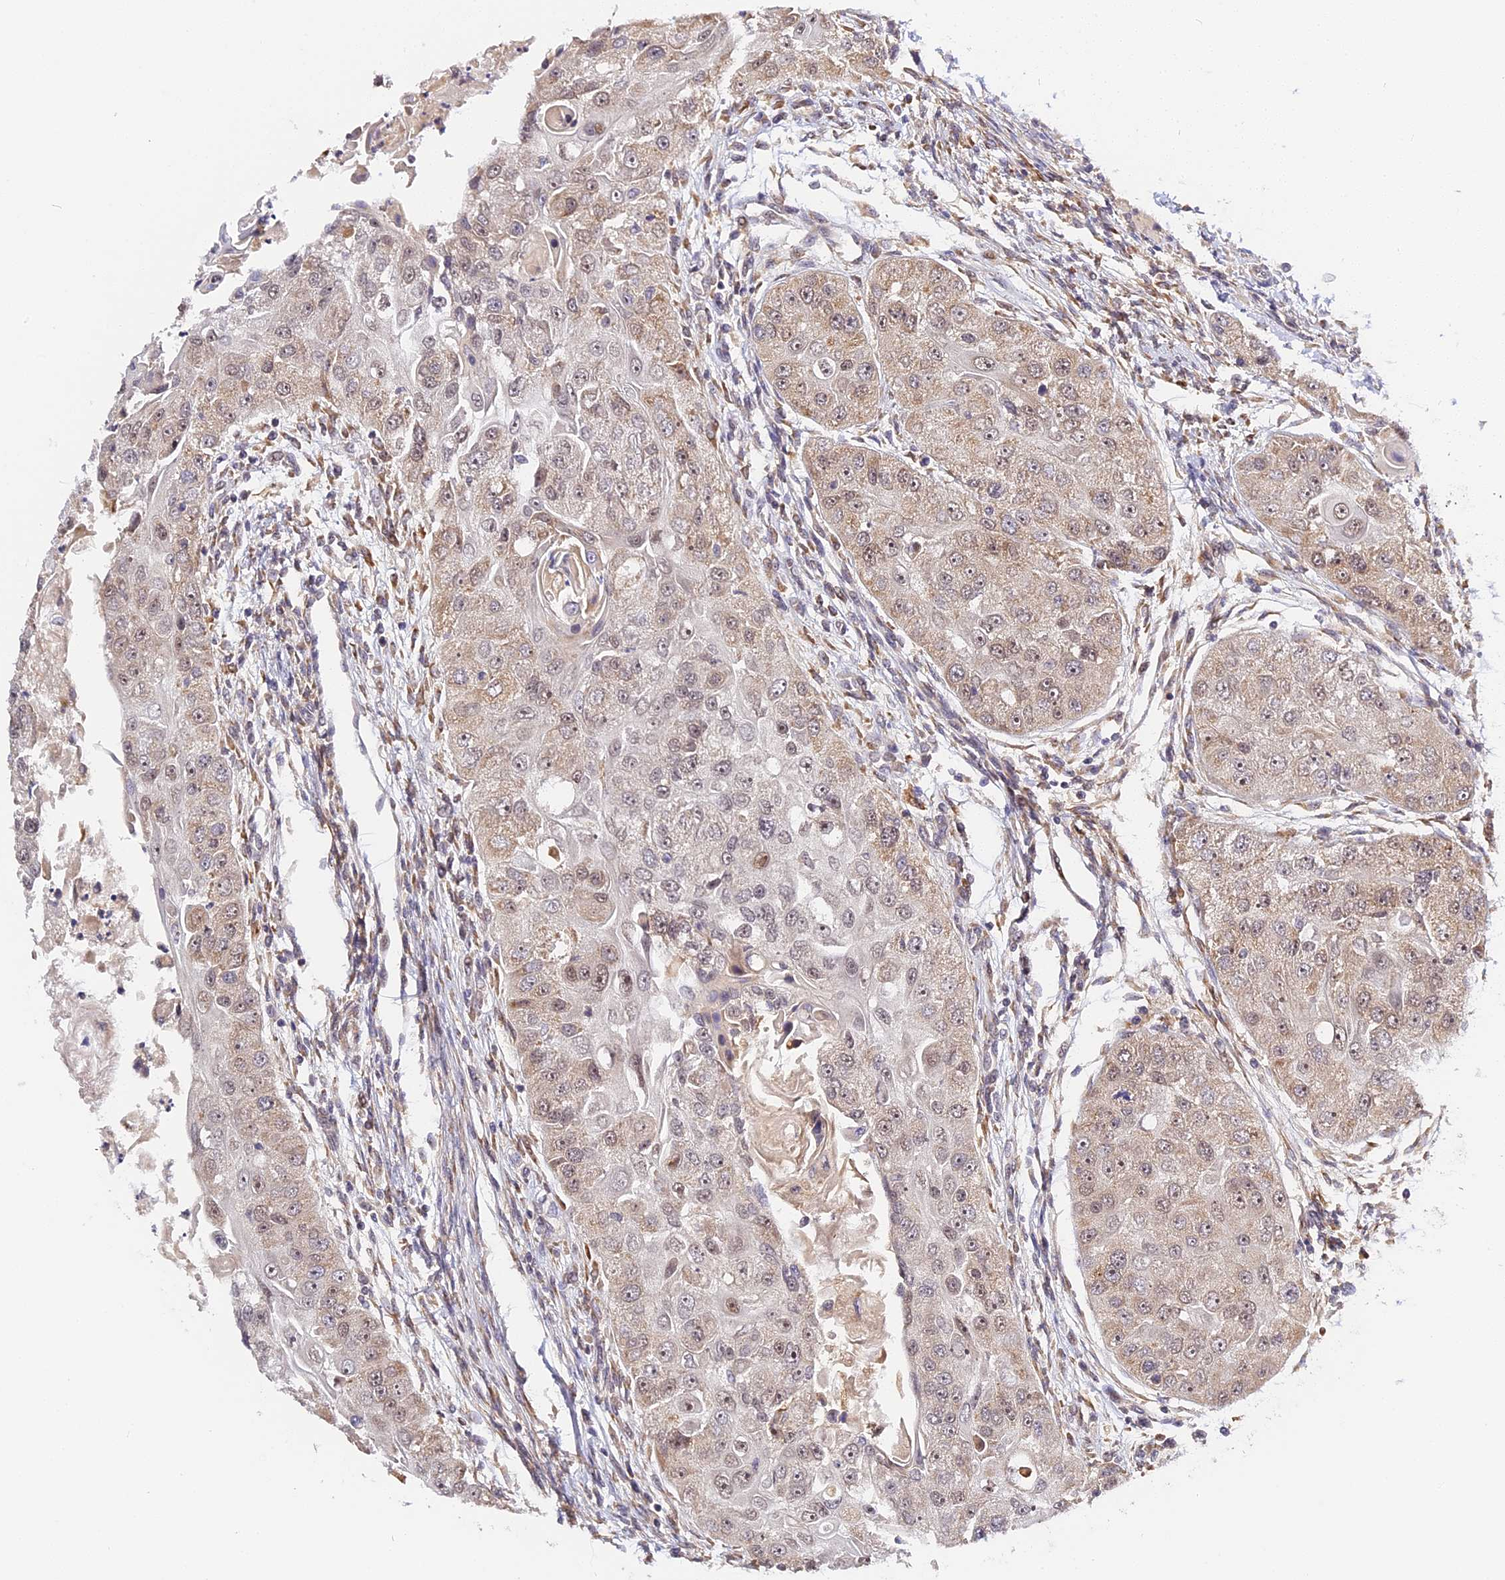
{"staining": {"intensity": "weak", "quantity": ">75%", "location": "cytoplasmic/membranous,nuclear"}, "tissue": "head and neck cancer", "cell_type": "Tumor cells", "image_type": "cancer", "snomed": [{"axis": "morphology", "description": "Normal tissue, NOS"}, {"axis": "morphology", "description": "Squamous cell carcinoma, NOS"}, {"axis": "topography", "description": "Skeletal muscle"}, {"axis": "topography", "description": "Head-Neck"}], "caption": "A brown stain labels weak cytoplasmic/membranous and nuclear positivity of a protein in squamous cell carcinoma (head and neck) tumor cells. (DAB = brown stain, brightfield microscopy at high magnification).", "gene": "IMPACT", "patient": {"sex": "male", "age": 51}}